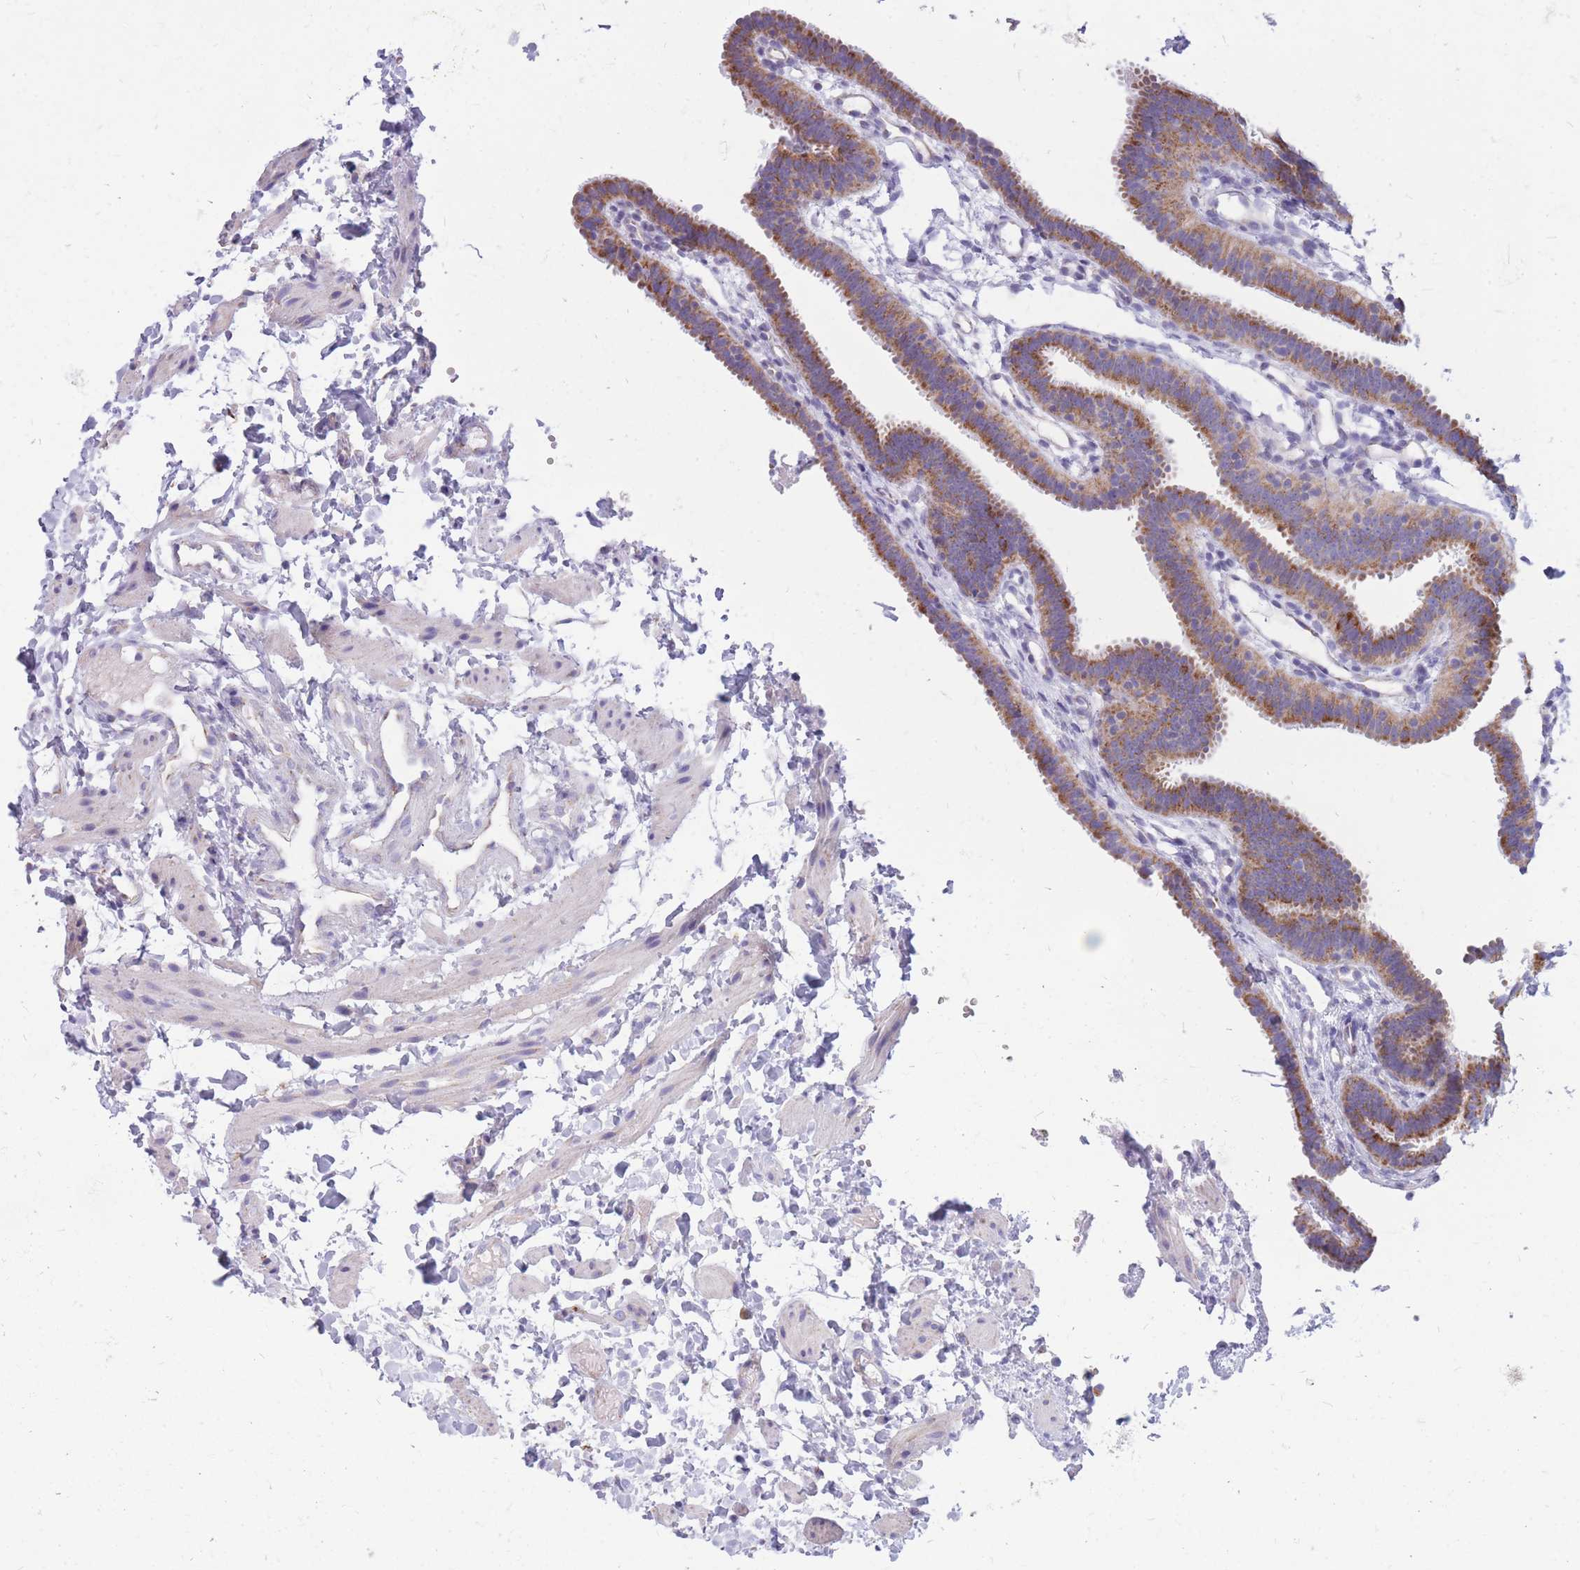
{"staining": {"intensity": "moderate", "quantity": ">75%", "location": "cytoplasmic/membranous"}, "tissue": "fallopian tube", "cell_type": "Glandular cells", "image_type": "normal", "snomed": [{"axis": "morphology", "description": "Normal tissue, NOS"}, {"axis": "topography", "description": "Fallopian tube"}], "caption": "Immunohistochemical staining of normal human fallopian tube reveals moderate cytoplasmic/membranous protein staining in approximately >75% of glandular cells. (Stains: DAB (3,3'-diaminobenzidine) in brown, nuclei in blue, Microscopy: brightfield microscopy at high magnification).", "gene": "PCSK1", "patient": {"sex": "female", "age": 37}}